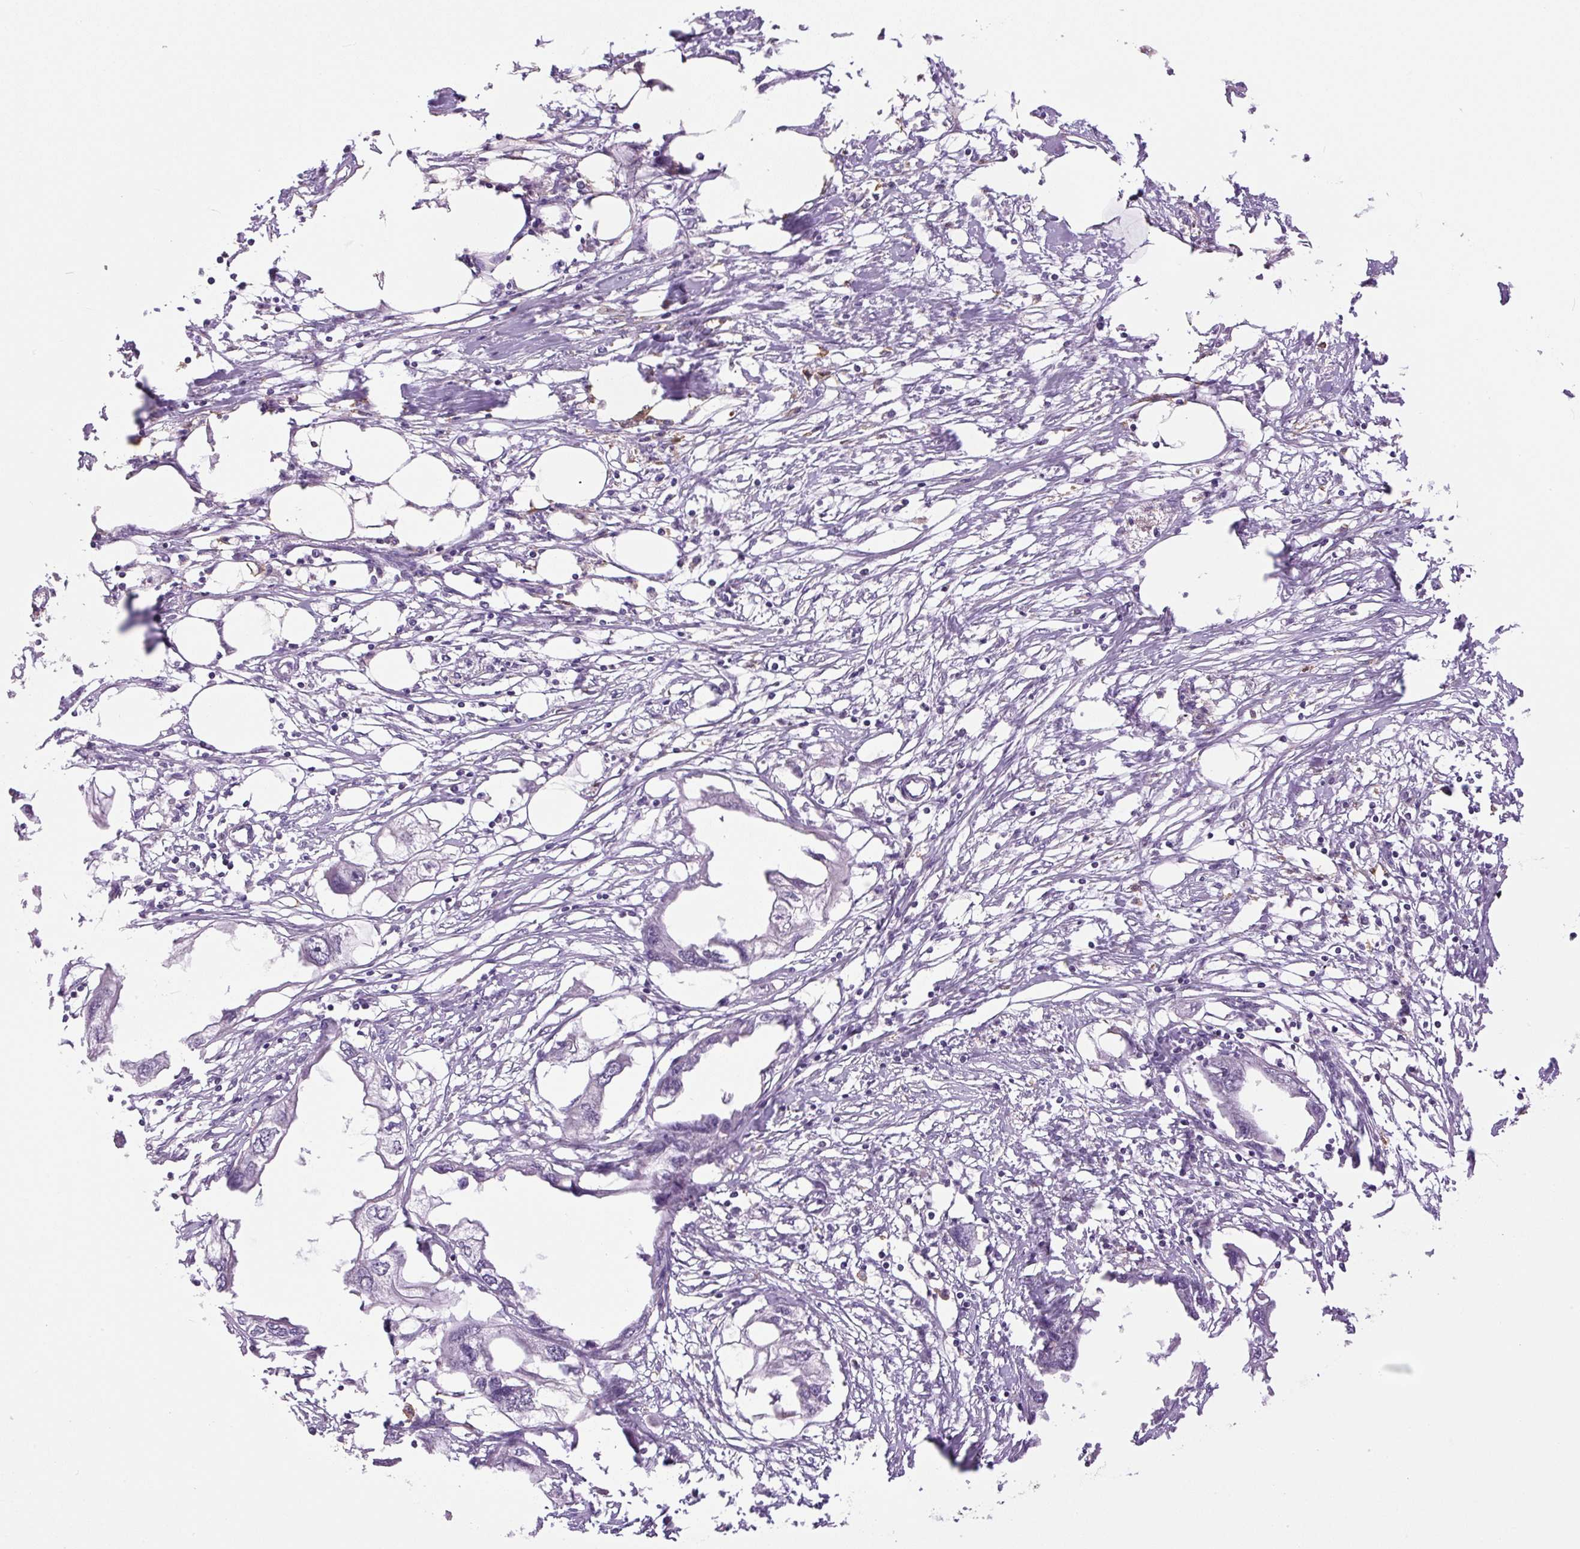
{"staining": {"intensity": "negative", "quantity": "none", "location": "none"}, "tissue": "endometrial cancer", "cell_type": "Tumor cells", "image_type": "cancer", "snomed": [{"axis": "morphology", "description": "Adenocarcinoma, NOS"}, {"axis": "morphology", "description": "Adenocarcinoma, metastatic, NOS"}, {"axis": "topography", "description": "Adipose tissue"}, {"axis": "topography", "description": "Endometrium"}], "caption": "Immunohistochemistry image of human metastatic adenocarcinoma (endometrial) stained for a protein (brown), which reveals no positivity in tumor cells.", "gene": "SGF29", "patient": {"sex": "female", "age": 67}}